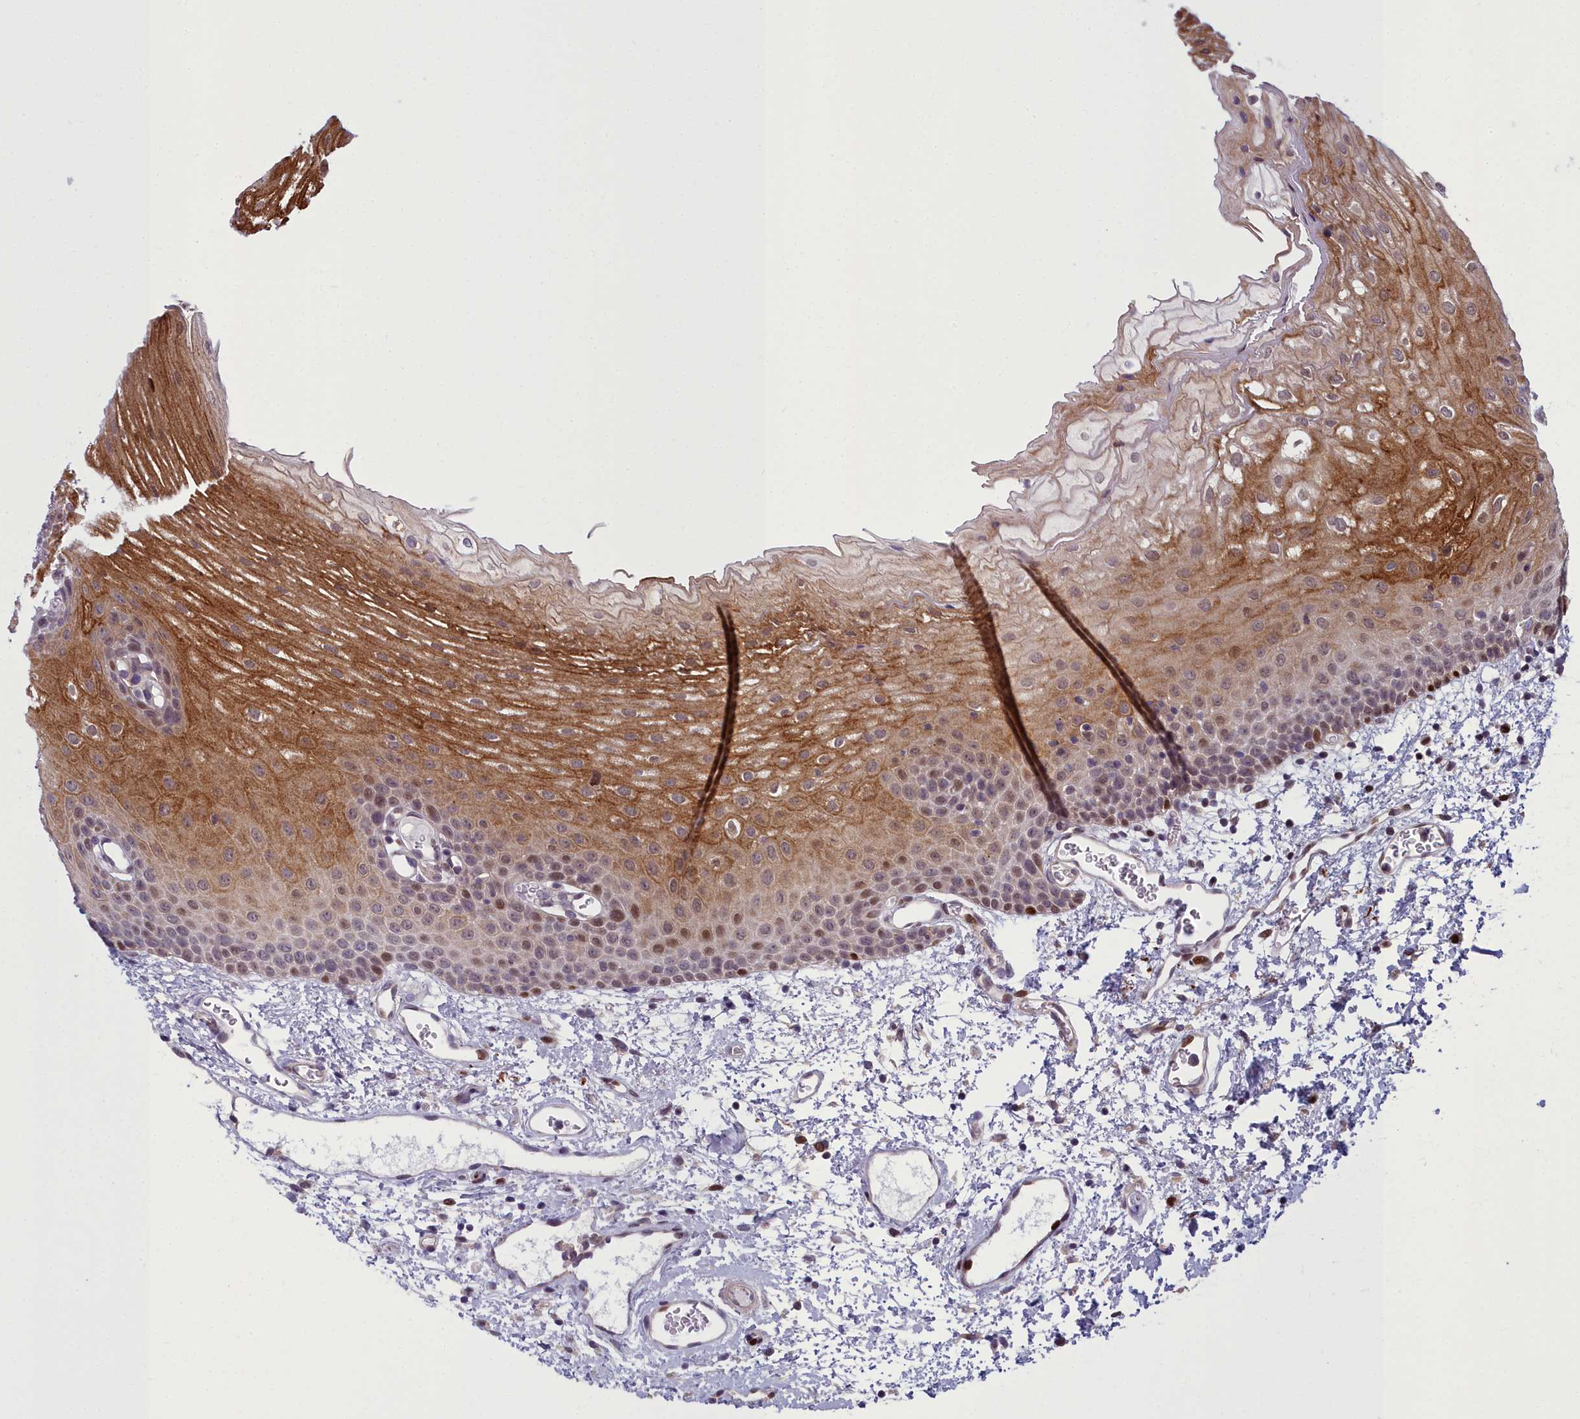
{"staining": {"intensity": "moderate", "quantity": ">75%", "location": "cytoplasmic/membranous,nuclear"}, "tissue": "oral mucosa", "cell_type": "Squamous epithelial cells", "image_type": "normal", "snomed": [{"axis": "morphology", "description": "Normal tissue, NOS"}, {"axis": "topography", "description": "Oral tissue"}], "caption": "IHC (DAB) staining of unremarkable human oral mucosa exhibits moderate cytoplasmic/membranous,nuclear protein expression in approximately >75% of squamous epithelial cells. (Brightfield microscopy of DAB IHC at high magnification).", "gene": "AP1M1", "patient": {"sex": "female", "age": 70}}